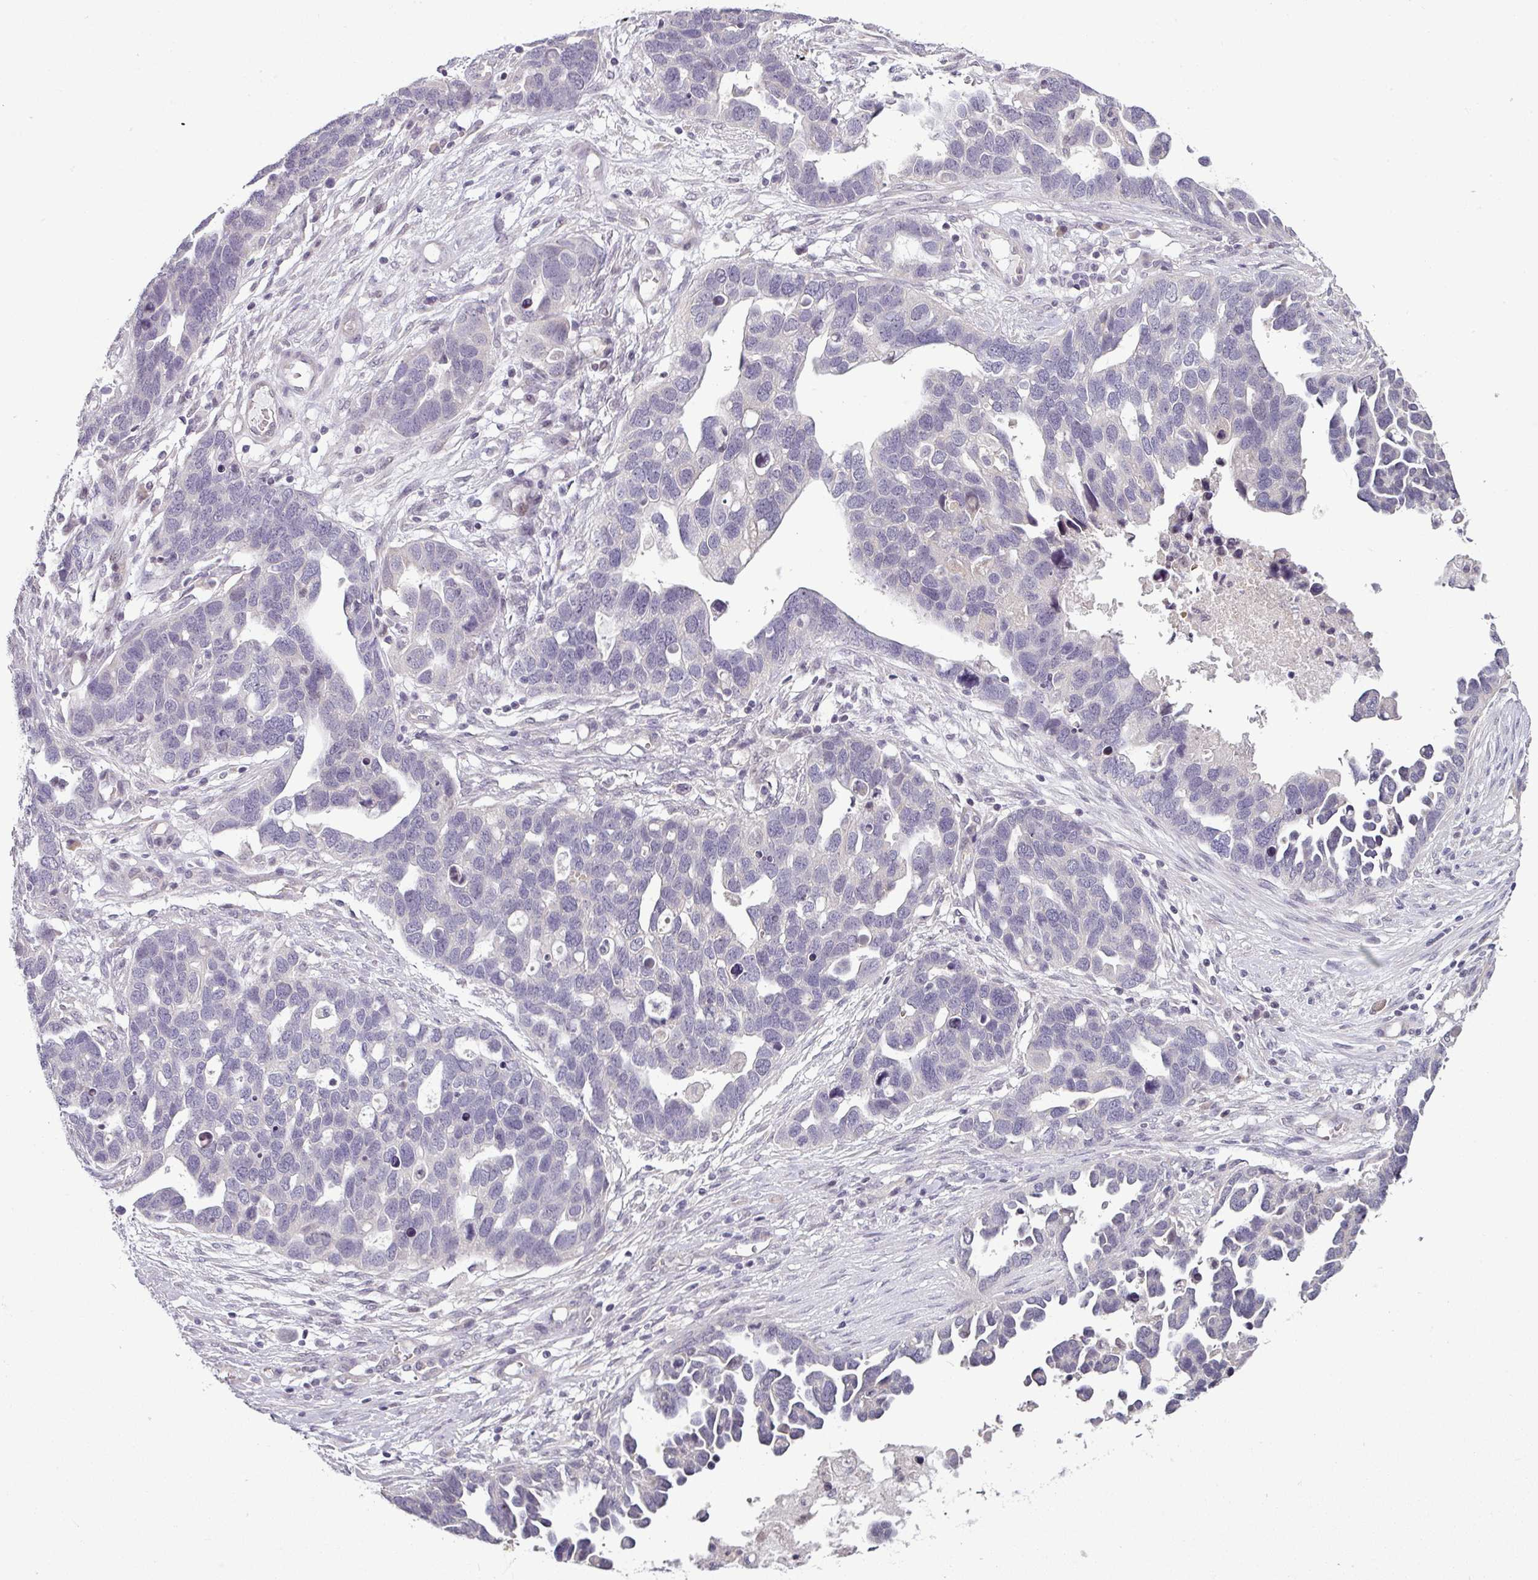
{"staining": {"intensity": "negative", "quantity": "none", "location": "none"}, "tissue": "ovarian cancer", "cell_type": "Tumor cells", "image_type": "cancer", "snomed": [{"axis": "morphology", "description": "Cystadenocarcinoma, serous, NOS"}, {"axis": "topography", "description": "Ovary"}], "caption": "A photomicrograph of ovarian serous cystadenocarcinoma stained for a protein shows no brown staining in tumor cells.", "gene": "OR52D1", "patient": {"sex": "female", "age": 54}}